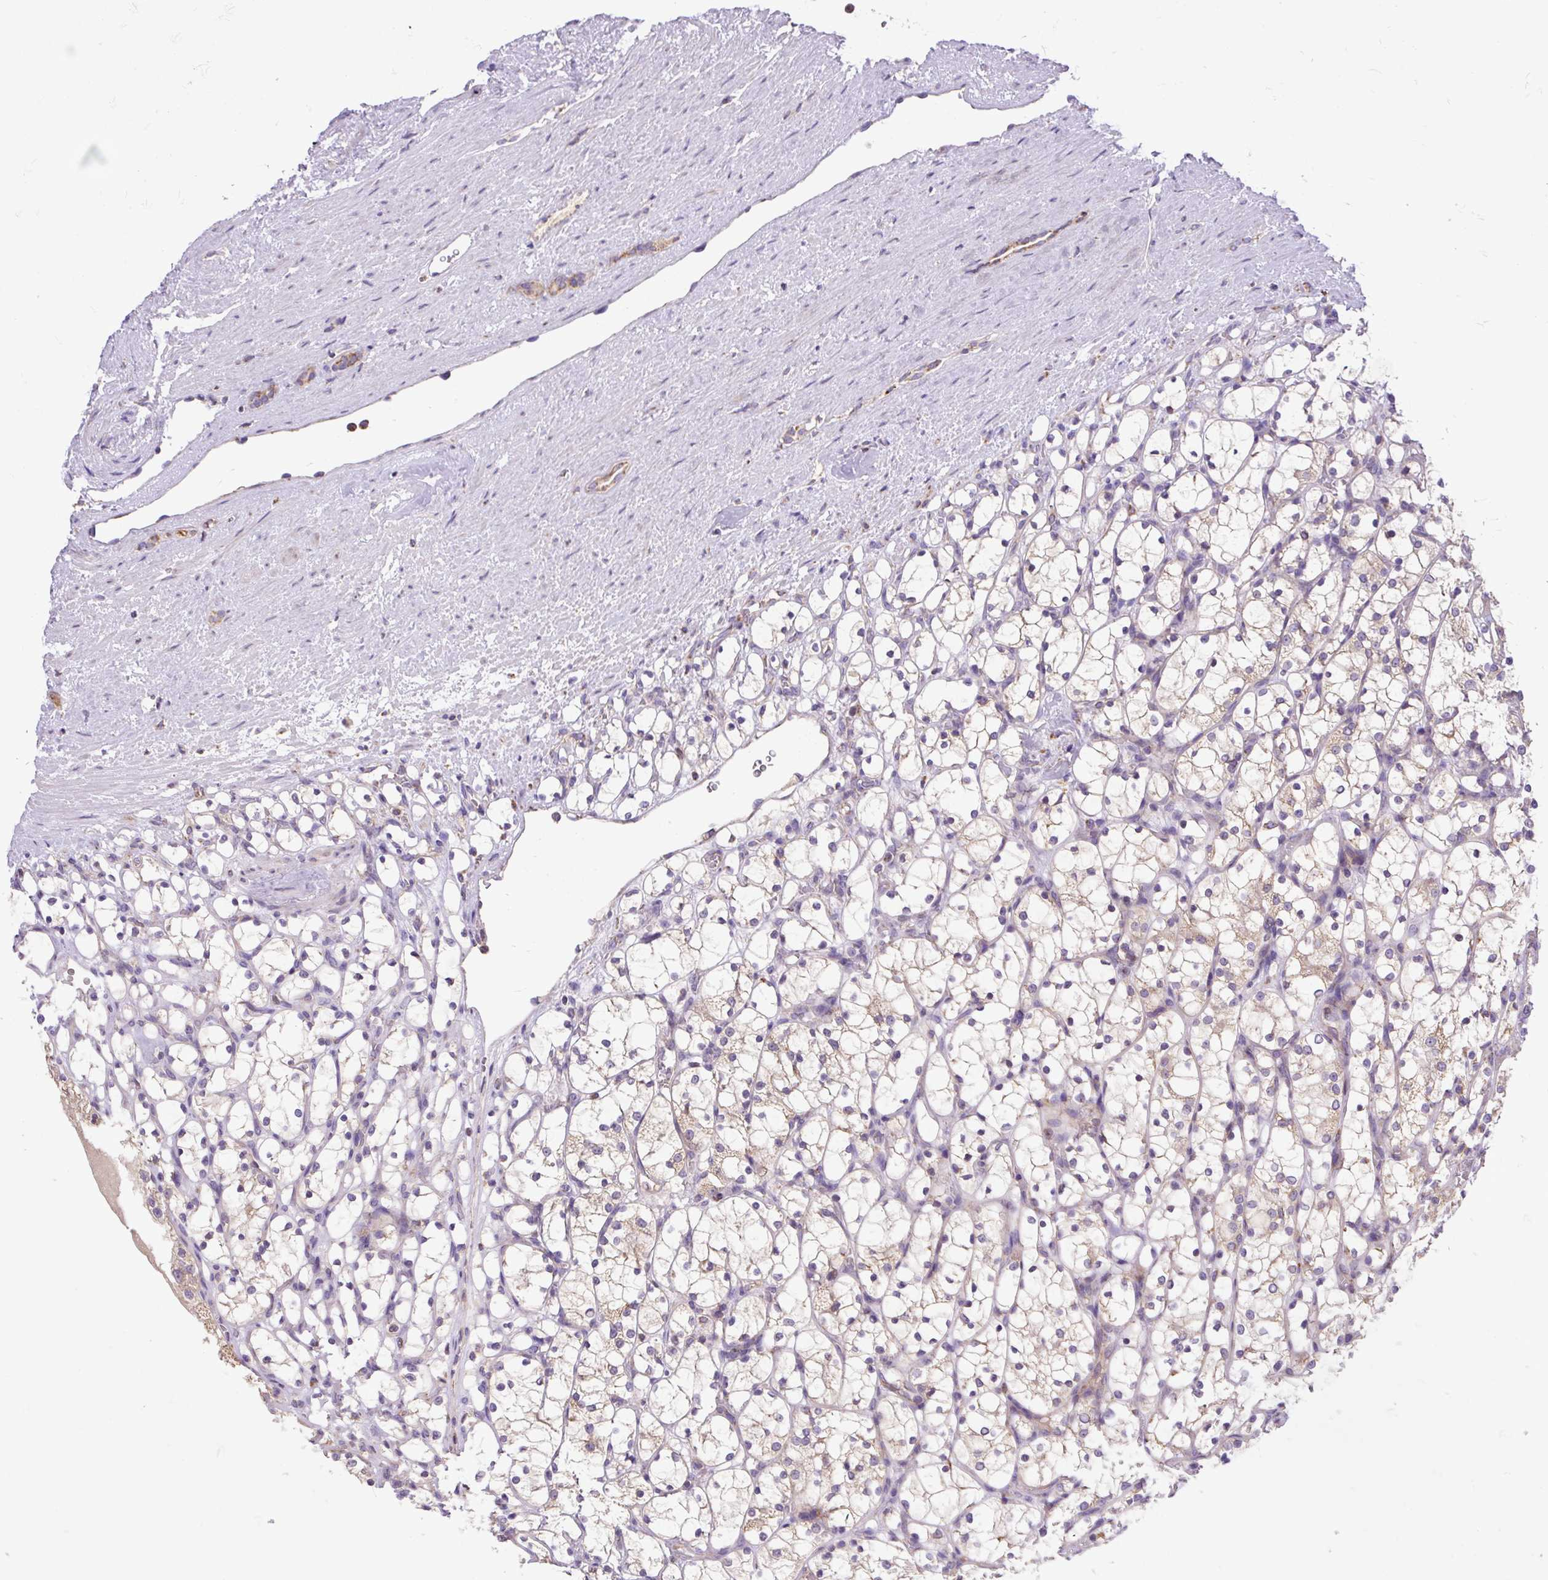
{"staining": {"intensity": "weak", "quantity": "25%-75%", "location": "cytoplasmic/membranous"}, "tissue": "renal cancer", "cell_type": "Tumor cells", "image_type": "cancer", "snomed": [{"axis": "morphology", "description": "Adenocarcinoma, NOS"}, {"axis": "topography", "description": "Kidney"}], "caption": "Adenocarcinoma (renal) tissue shows weak cytoplasmic/membranous positivity in approximately 25%-75% of tumor cells, visualized by immunohistochemistry. Nuclei are stained in blue.", "gene": "TOMM40", "patient": {"sex": "female", "age": 69}}